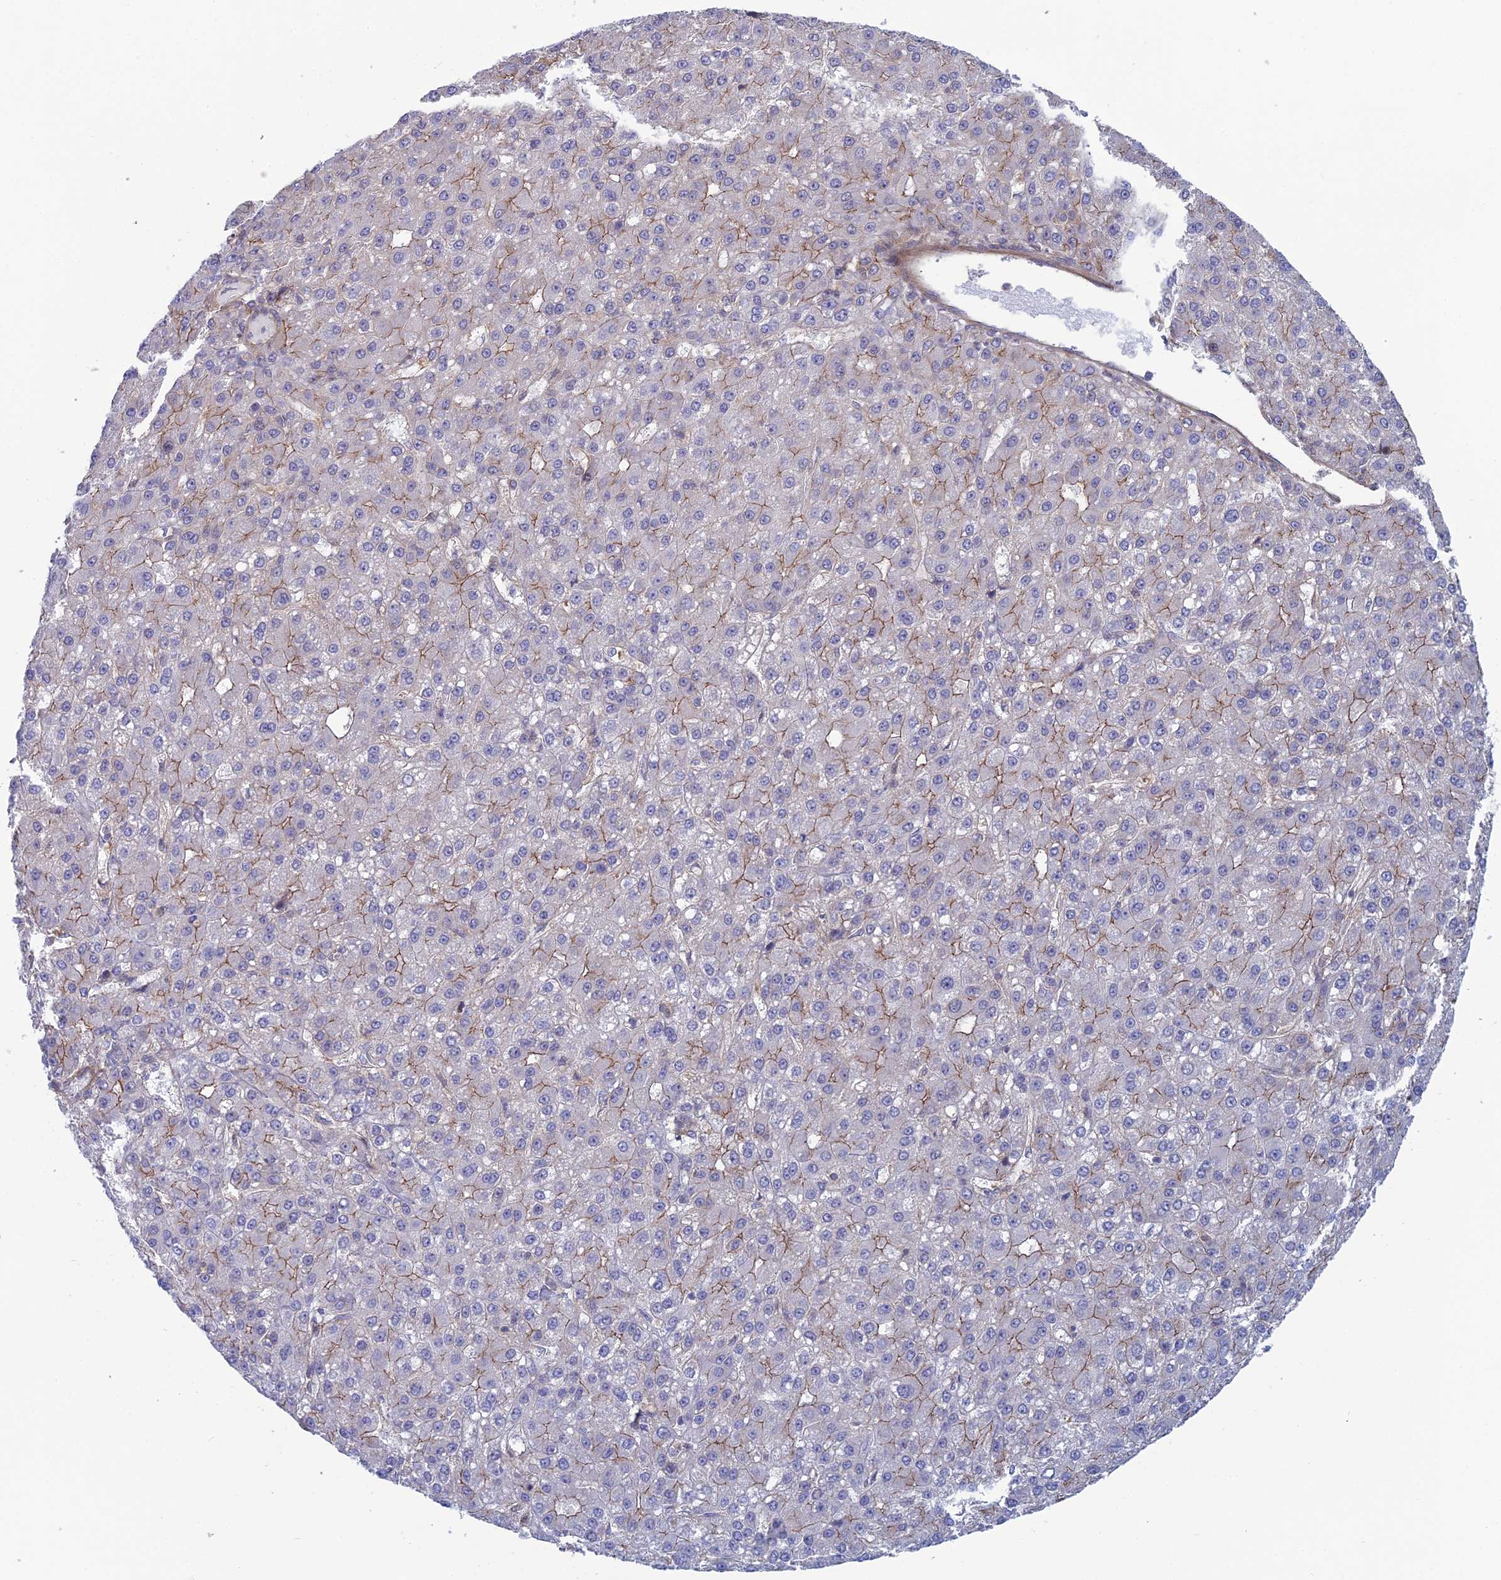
{"staining": {"intensity": "moderate", "quantity": "<25%", "location": "cytoplasmic/membranous"}, "tissue": "liver cancer", "cell_type": "Tumor cells", "image_type": "cancer", "snomed": [{"axis": "morphology", "description": "Carcinoma, Hepatocellular, NOS"}, {"axis": "topography", "description": "Liver"}], "caption": "Immunohistochemistry (IHC) staining of liver hepatocellular carcinoma, which demonstrates low levels of moderate cytoplasmic/membranous expression in approximately <25% of tumor cells indicating moderate cytoplasmic/membranous protein staining. The staining was performed using DAB (brown) for protein detection and nuclei were counterstained in hematoxylin (blue).", "gene": "ABHD1", "patient": {"sex": "male", "age": 67}}